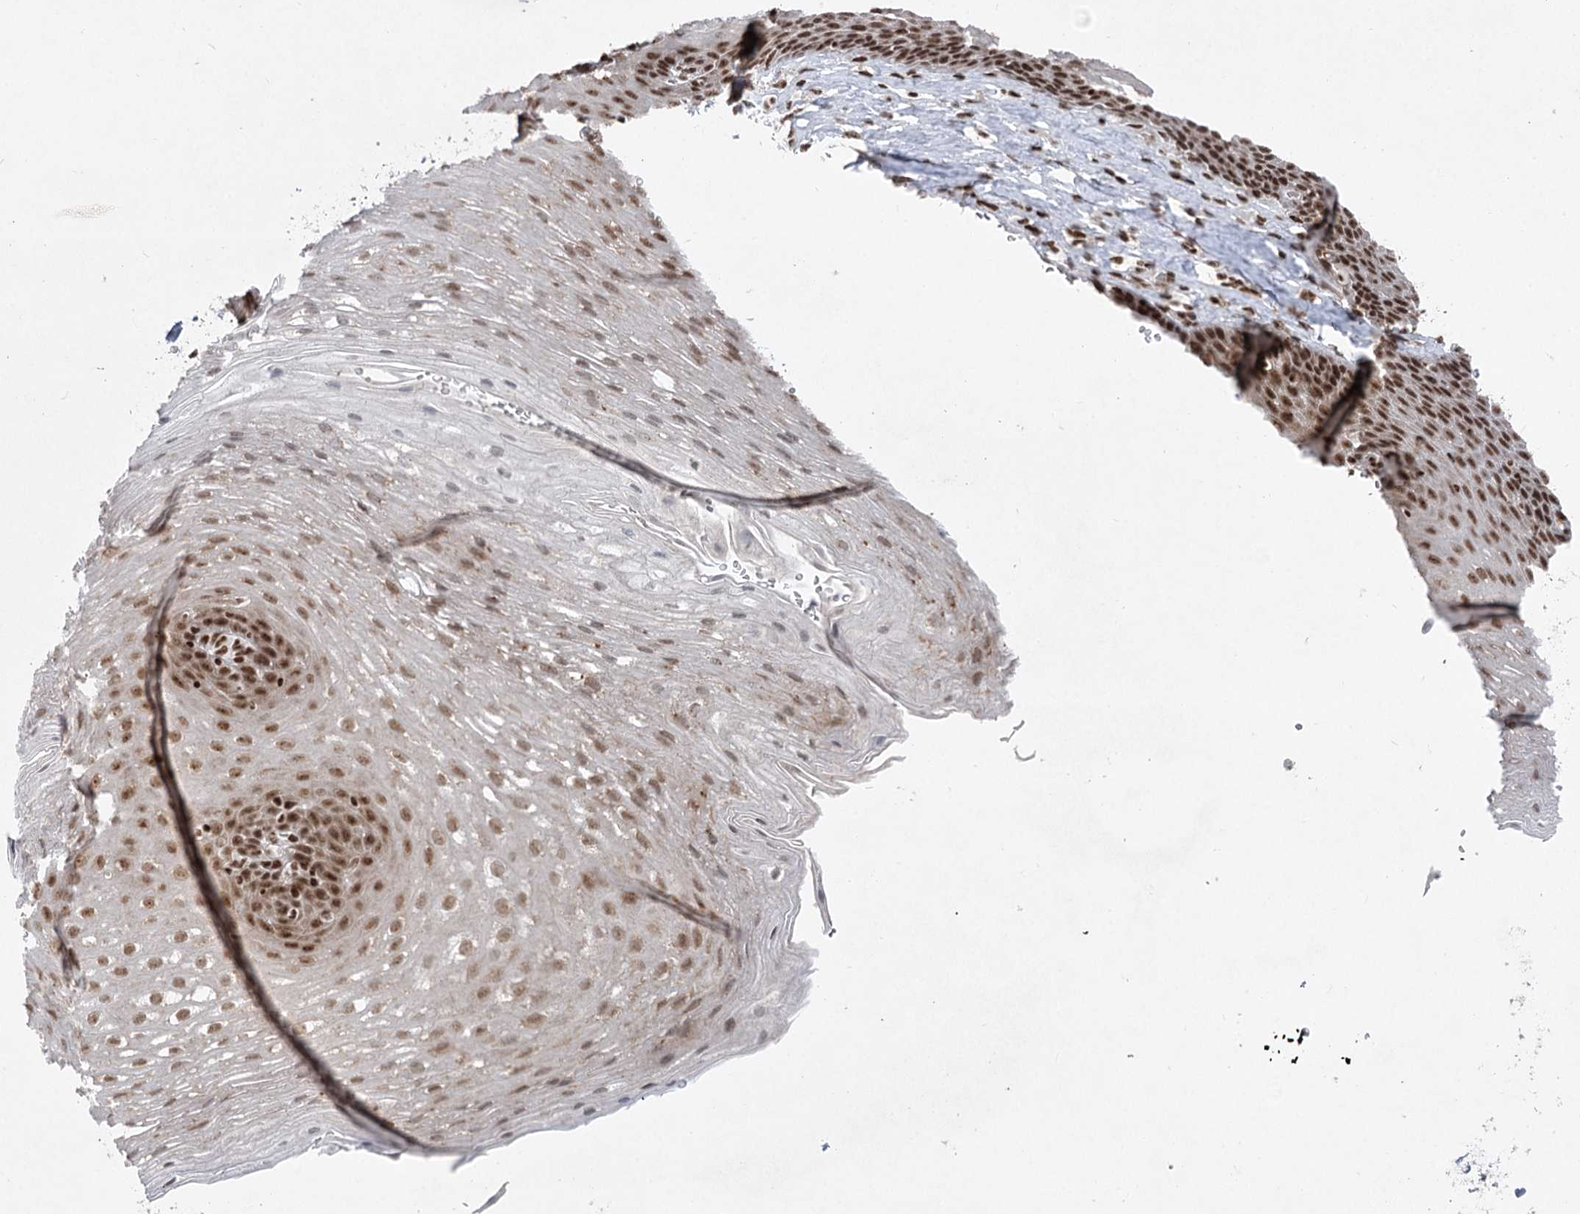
{"staining": {"intensity": "moderate", "quantity": ">75%", "location": "nuclear"}, "tissue": "esophagus", "cell_type": "Squamous epithelial cells", "image_type": "normal", "snomed": [{"axis": "morphology", "description": "Normal tissue, NOS"}, {"axis": "topography", "description": "Esophagus"}], "caption": "Benign esophagus was stained to show a protein in brown. There is medium levels of moderate nuclear expression in approximately >75% of squamous epithelial cells.", "gene": "CGGBP1", "patient": {"sex": "female", "age": 66}}